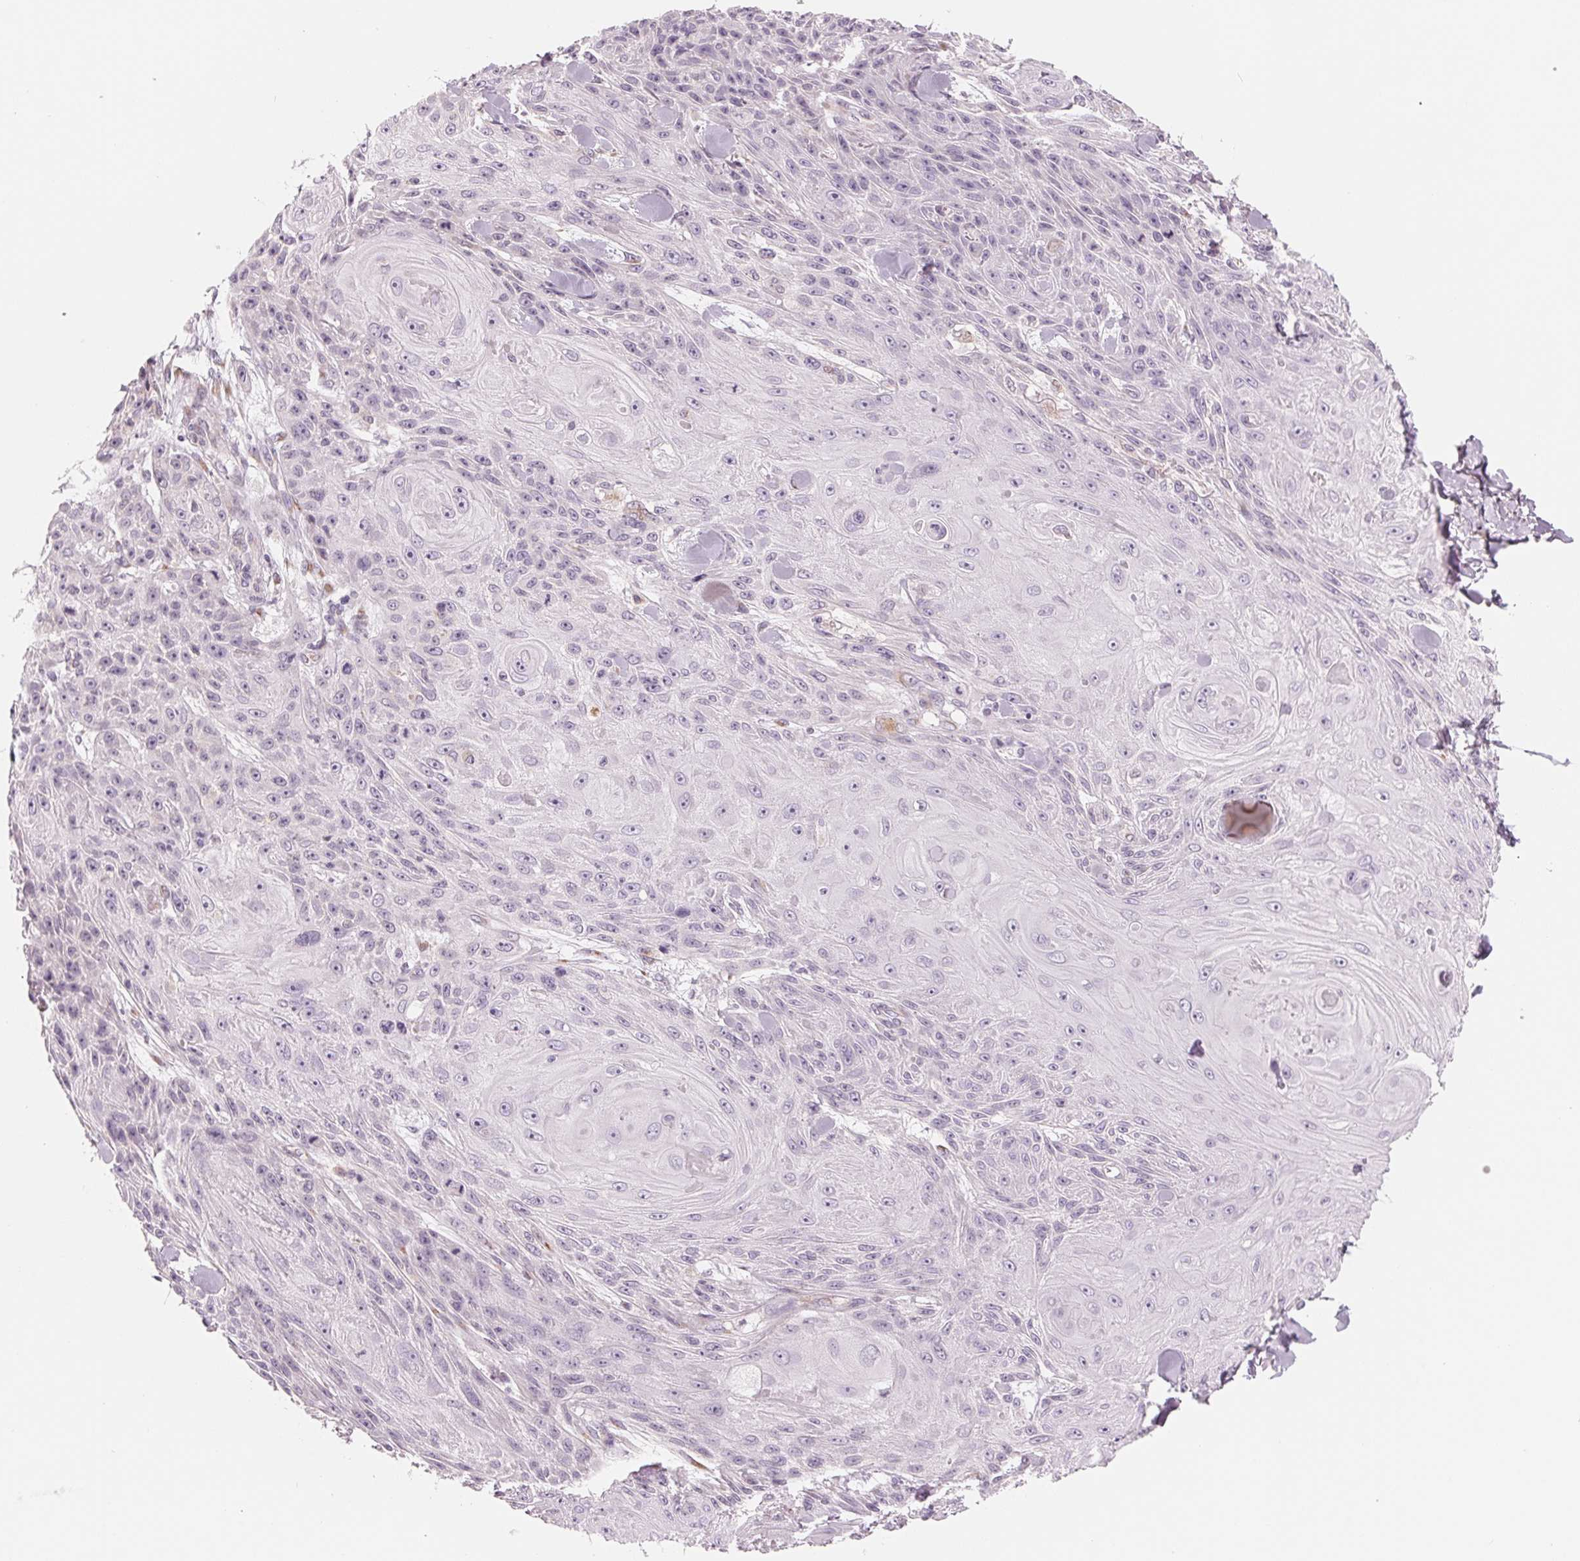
{"staining": {"intensity": "negative", "quantity": "none", "location": "none"}, "tissue": "skin cancer", "cell_type": "Tumor cells", "image_type": "cancer", "snomed": [{"axis": "morphology", "description": "Squamous cell carcinoma, NOS"}, {"axis": "topography", "description": "Skin"}], "caption": "Micrograph shows no significant protein expression in tumor cells of skin cancer.", "gene": "IL9R", "patient": {"sex": "male", "age": 88}}